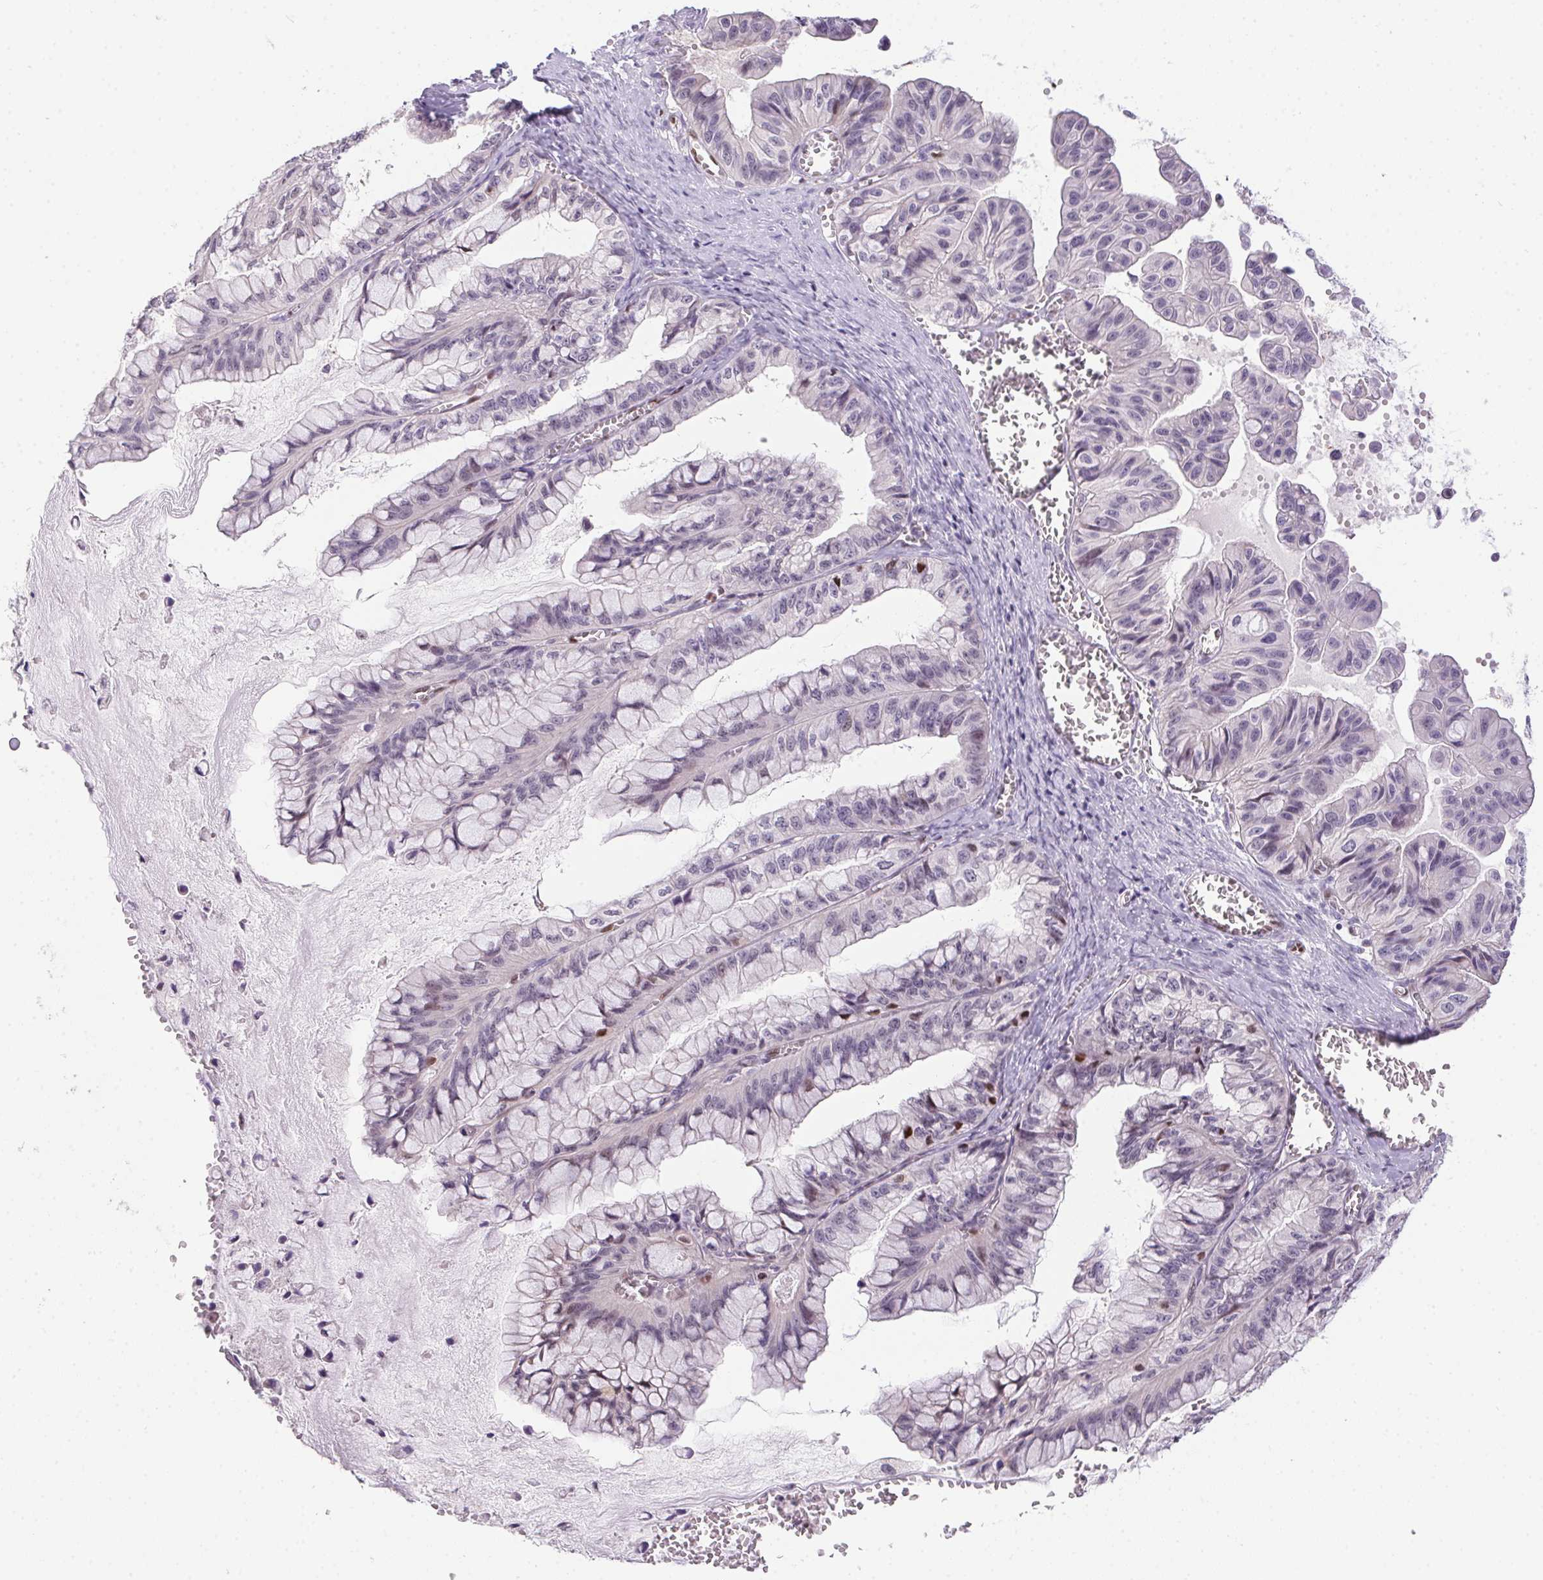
{"staining": {"intensity": "moderate", "quantity": "<25%", "location": "nuclear"}, "tissue": "ovarian cancer", "cell_type": "Tumor cells", "image_type": "cancer", "snomed": [{"axis": "morphology", "description": "Cystadenocarcinoma, mucinous, NOS"}, {"axis": "topography", "description": "Ovary"}], "caption": "Tumor cells display low levels of moderate nuclear staining in approximately <25% of cells in human ovarian cancer (mucinous cystadenocarcinoma). (IHC, brightfield microscopy, high magnification).", "gene": "SP9", "patient": {"sex": "female", "age": 72}}